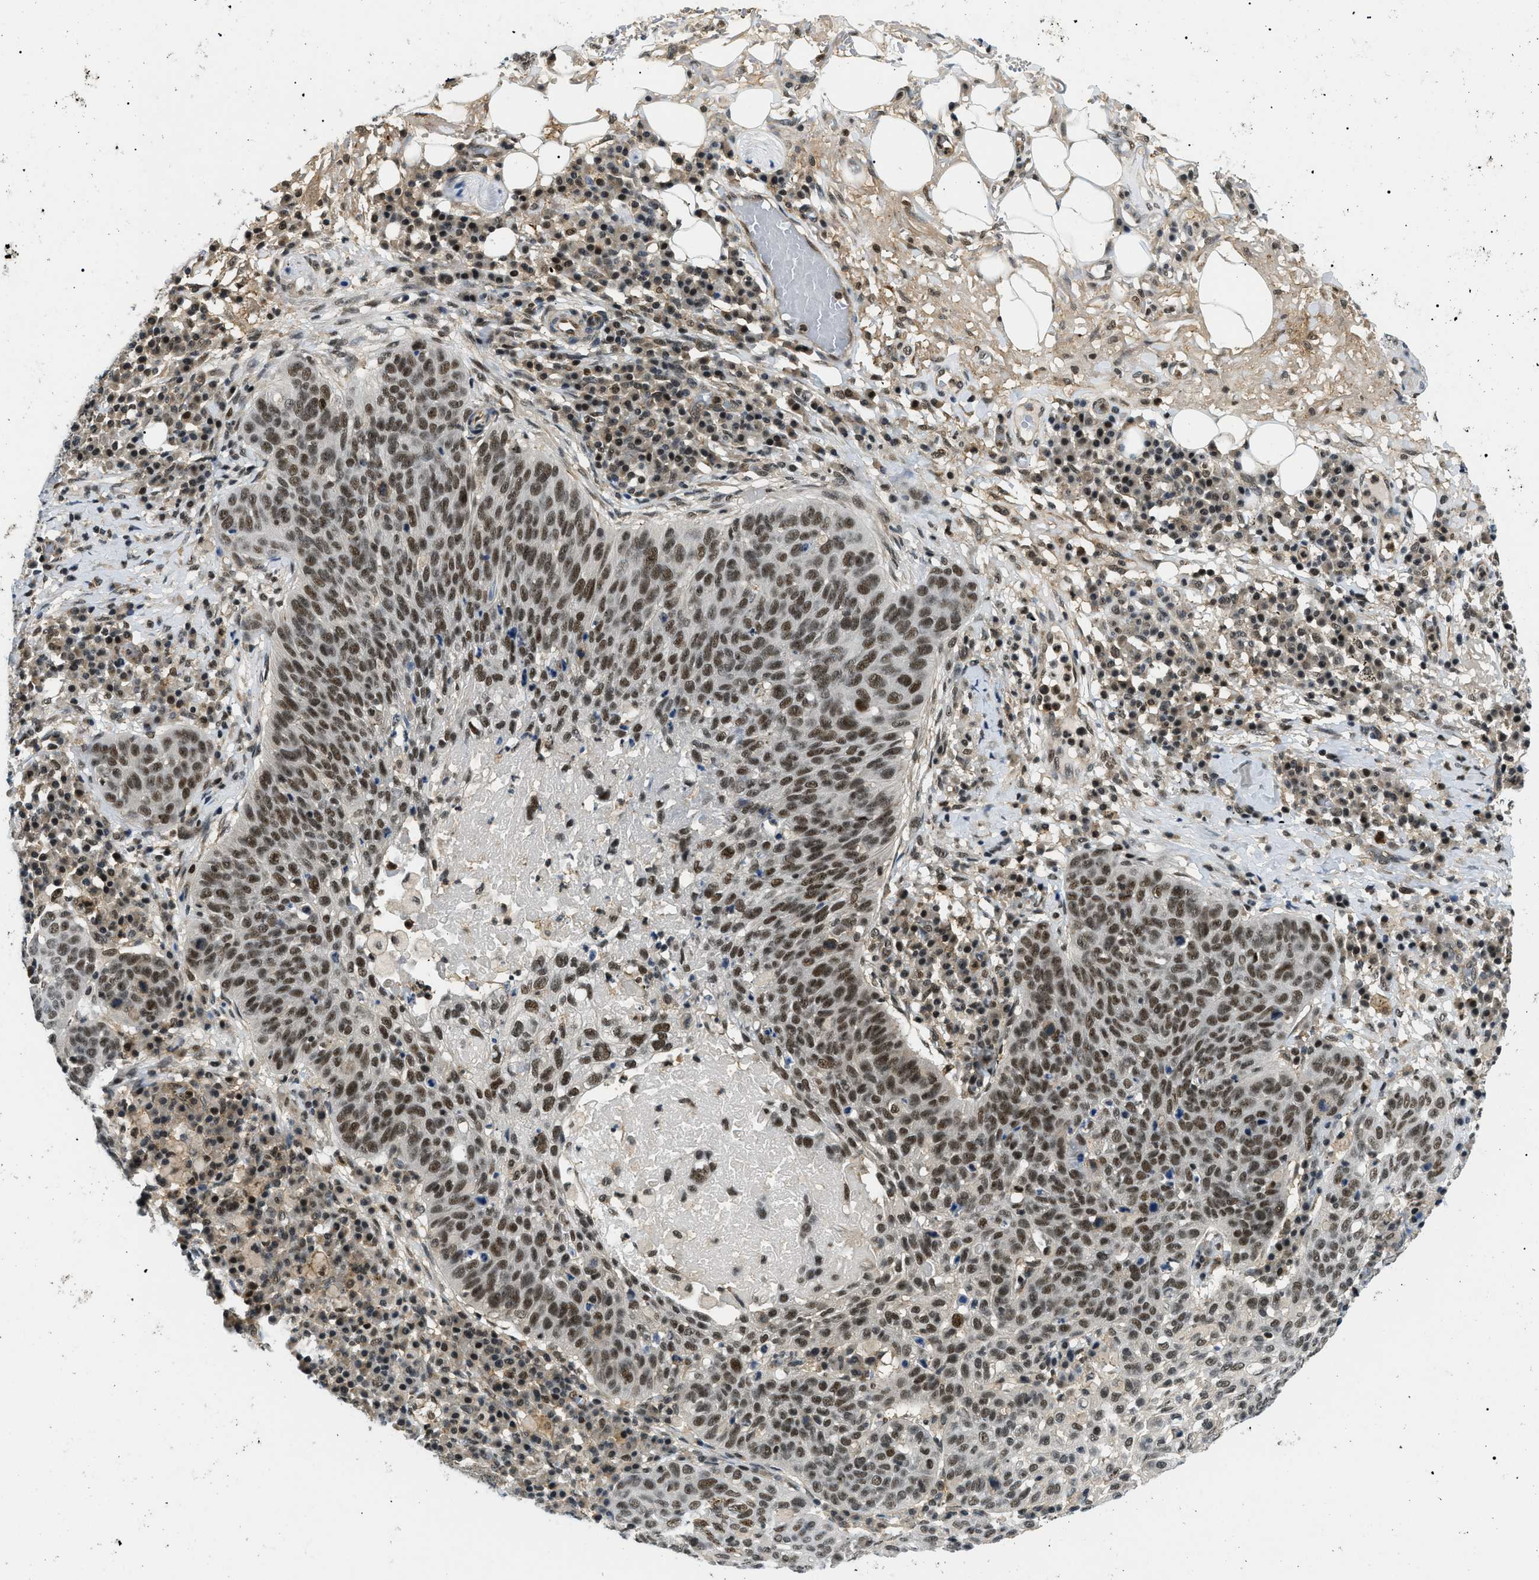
{"staining": {"intensity": "strong", "quantity": ">75%", "location": "nuclear"}, "tissue": "skin cancer", "cell_type": "Tumor cells", "image_type": "cancer", "snomed": [{"axis": "morphology", "description": "Squamous cell carcinoma in situ, NOS"}, {"axis": "morphology", "description": "Squamous cell carcinoma, NOS"}, {"axis": "topography", "description": "Skin"}], "caption": "Protein staining of squamous cell carcinoma in situ (skin) tissue reveals strong nuclear expression in about >75% of tumor cells. The protein is stained brown, and the nuclei are stained in blue (DAB IHC with brightfield microscopy, high magnification).", "gene": "RBM15", "patient": {"sex": "male", "age": 93}}